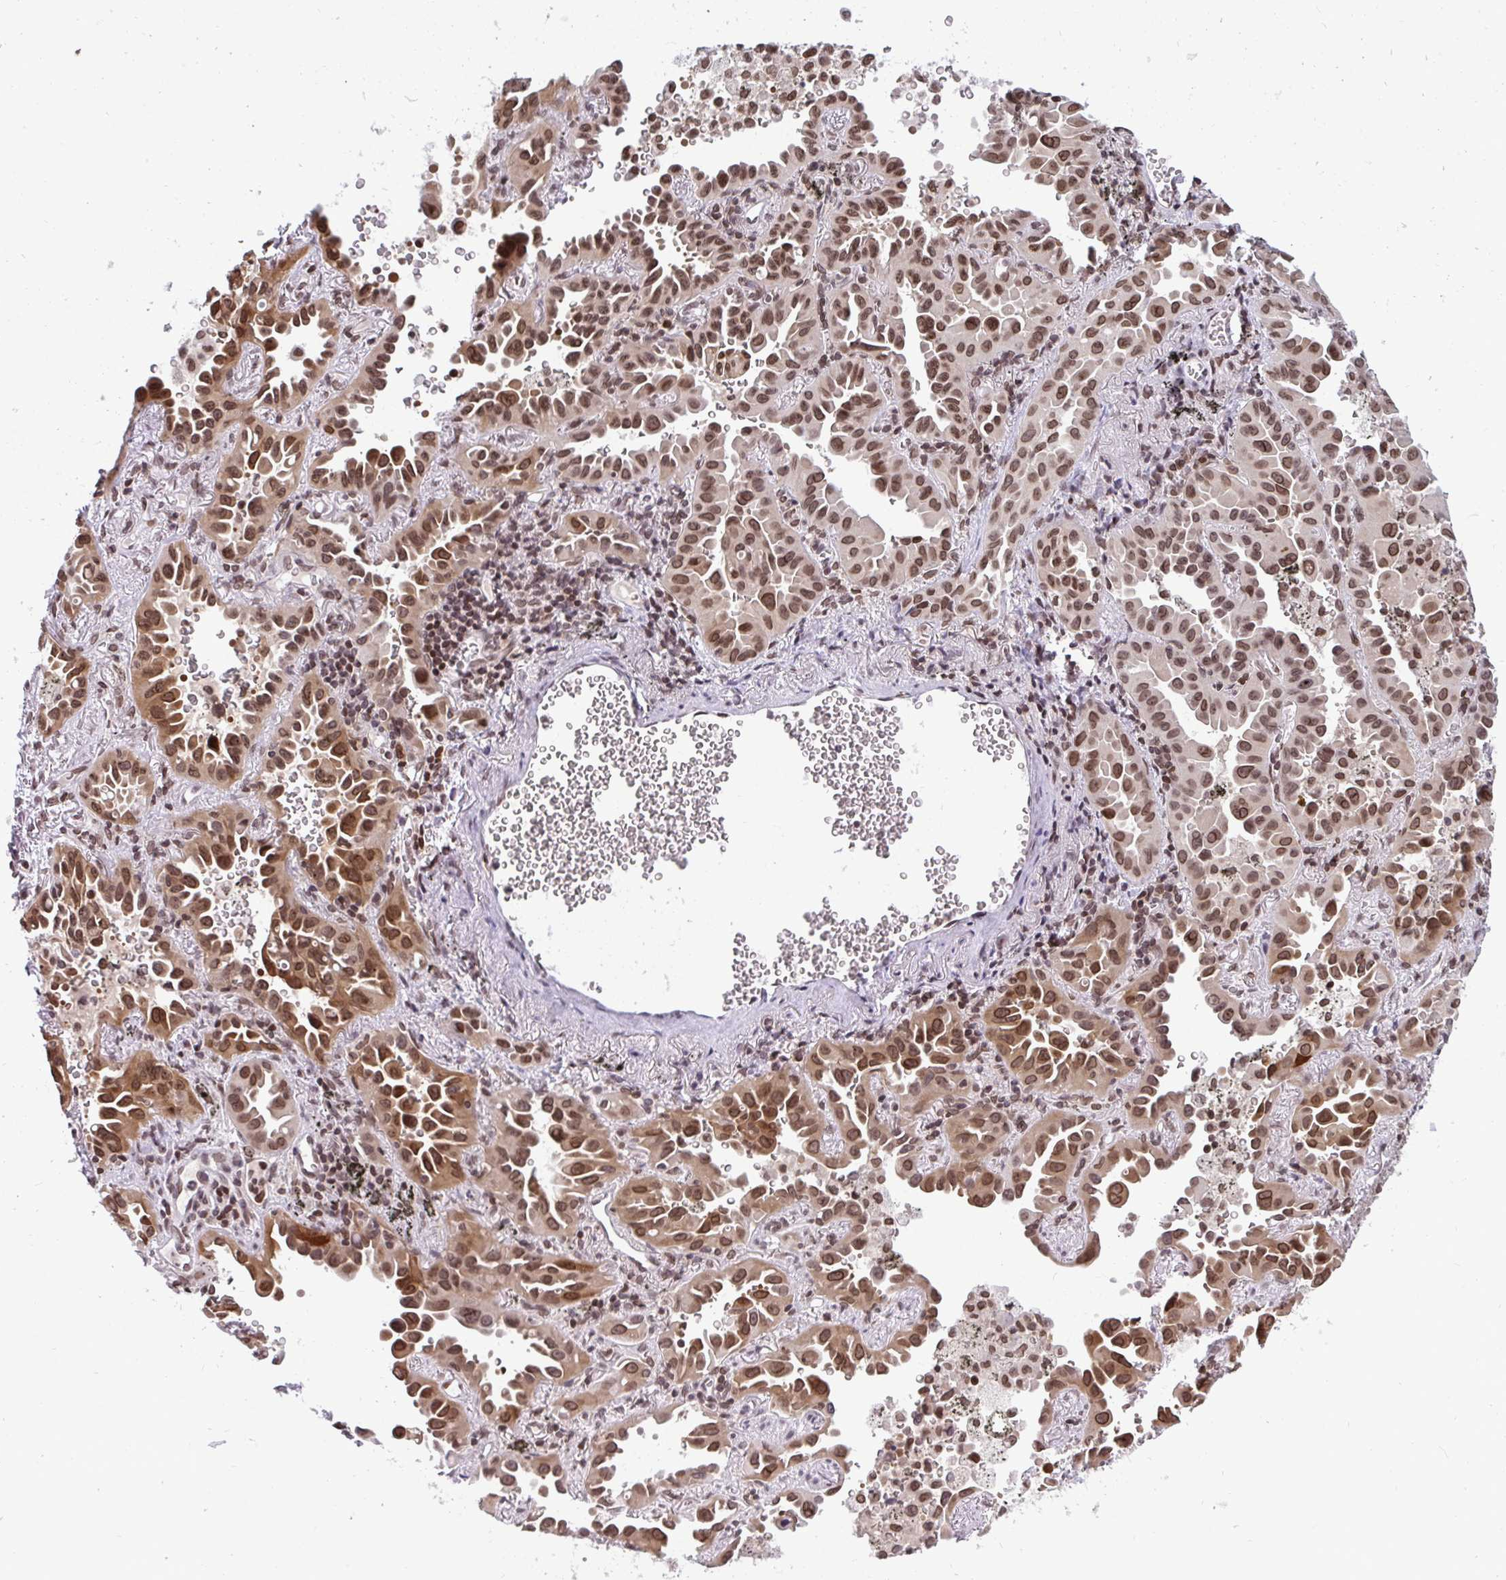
{"staining": {"intensity": "moderate", "quantity": ">75%", "location": "nuclear"}, "tissue": "lung cancer", "cell_type": "Tumor cells", "image_type": "cancer", "snomed": [{"axis": "morphology", "description": "Adenocarcinoma, NOS"}, {"axis": "topography", "description": "Lung"}], "caption": "Lung cancer tissue displays moderate nuclear expression in approximately >75% of tumor cells", "gene": "JPT1", "patient": {"sex": "male", "age": 68}}